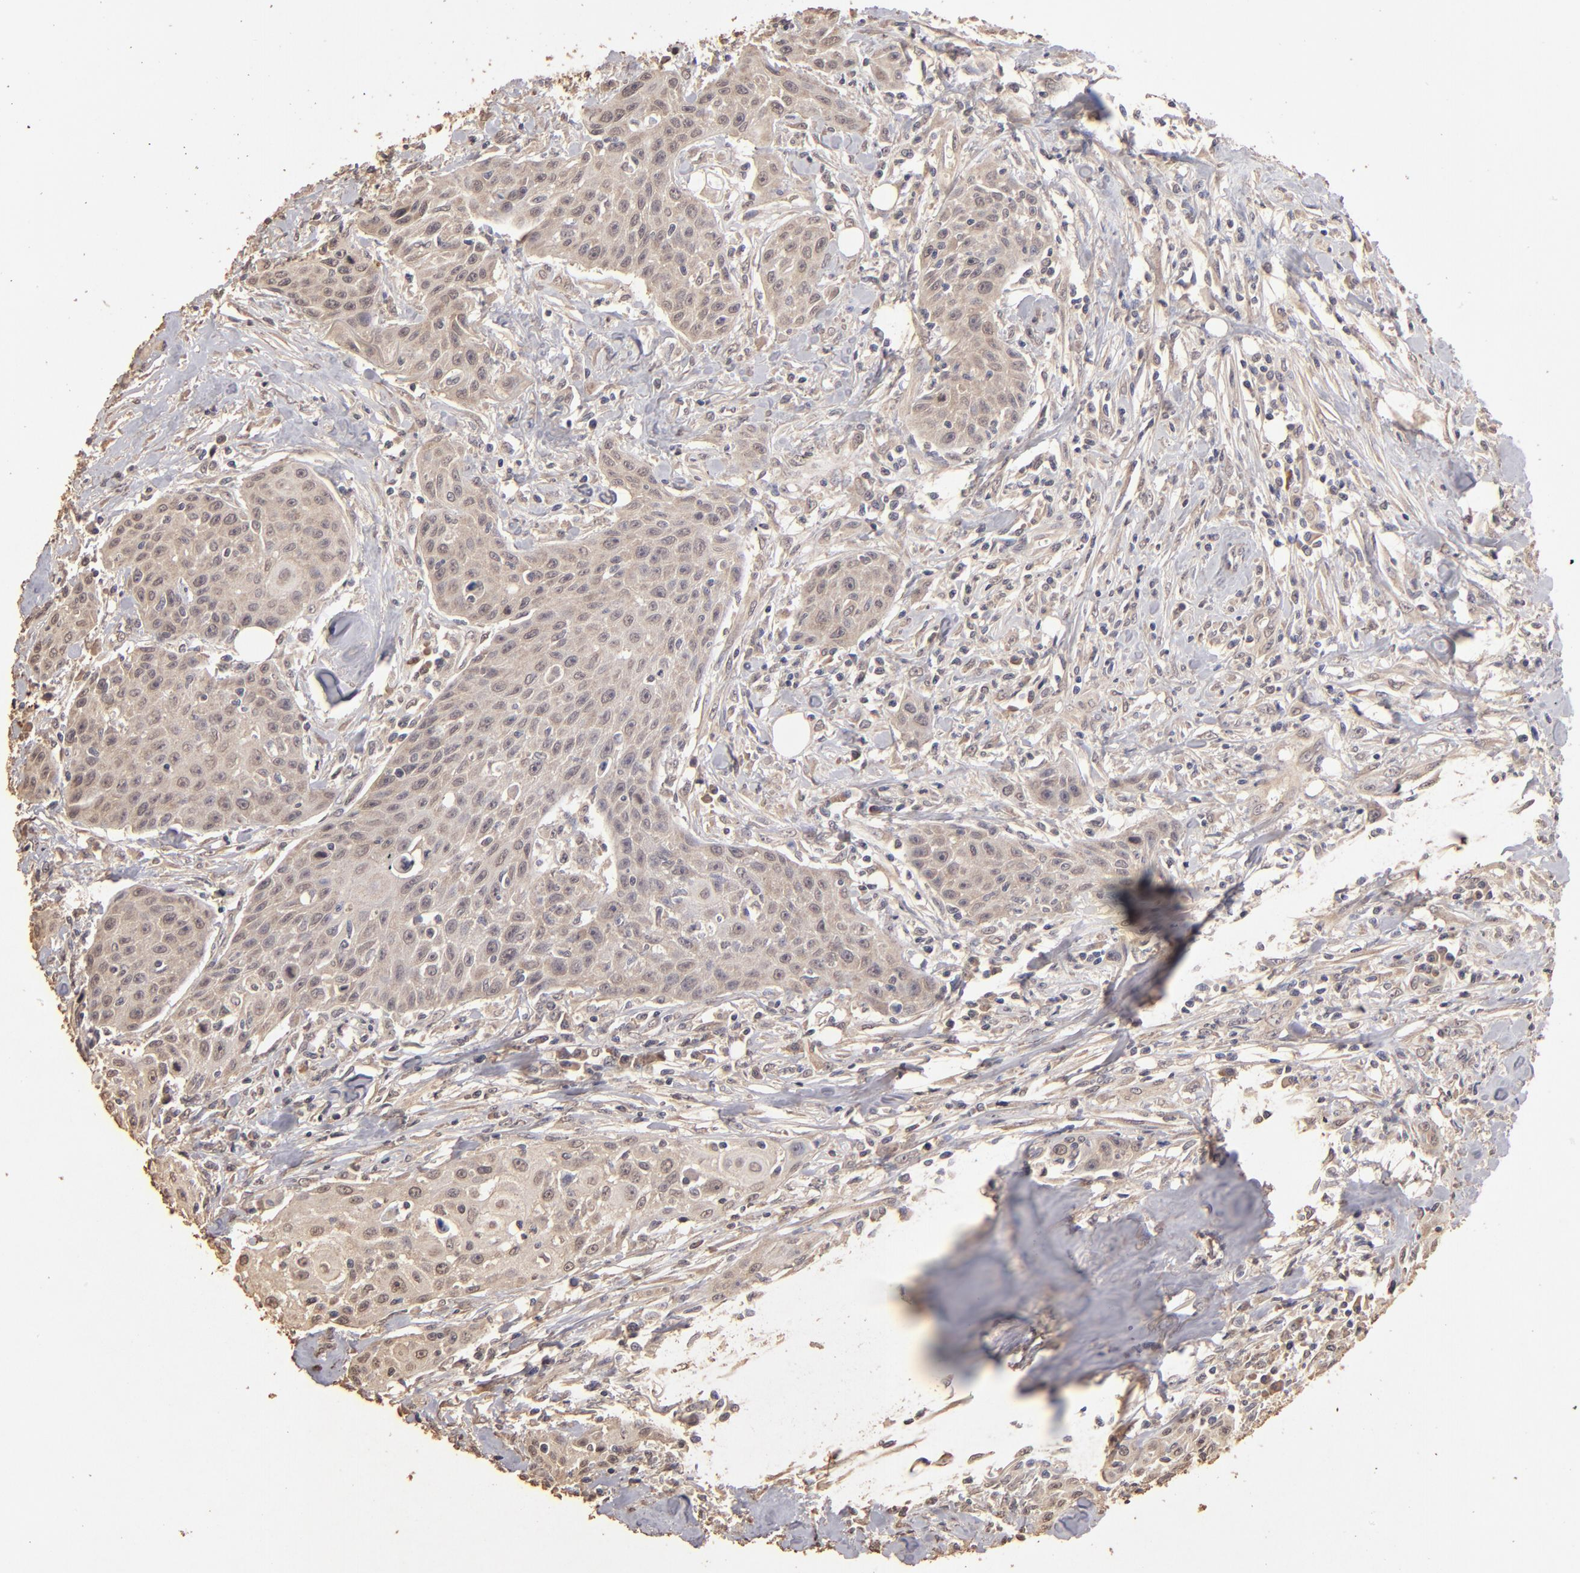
{"staining": {"intensity": "weak", "quantity": ">75%", "location": "cytoplasmic/membranous"}, "tissue": "head and neck cancer", "cell_type": "Tumor cells", "image_type": "cancer", "snomed": [{"axis": "morphology", "description": "Squamous cell carcinoma, NOS"}, {"axis": "topography", "description": "Oral tissue"}, {"axis": "topography", "description": "Head-Neck"}], "caption": "Head and neck cancer stained with a protein marker reveals weak staining in tumor cells.", "gene": "OPHN1", "patient": {"sex": "female", "age": 82}}